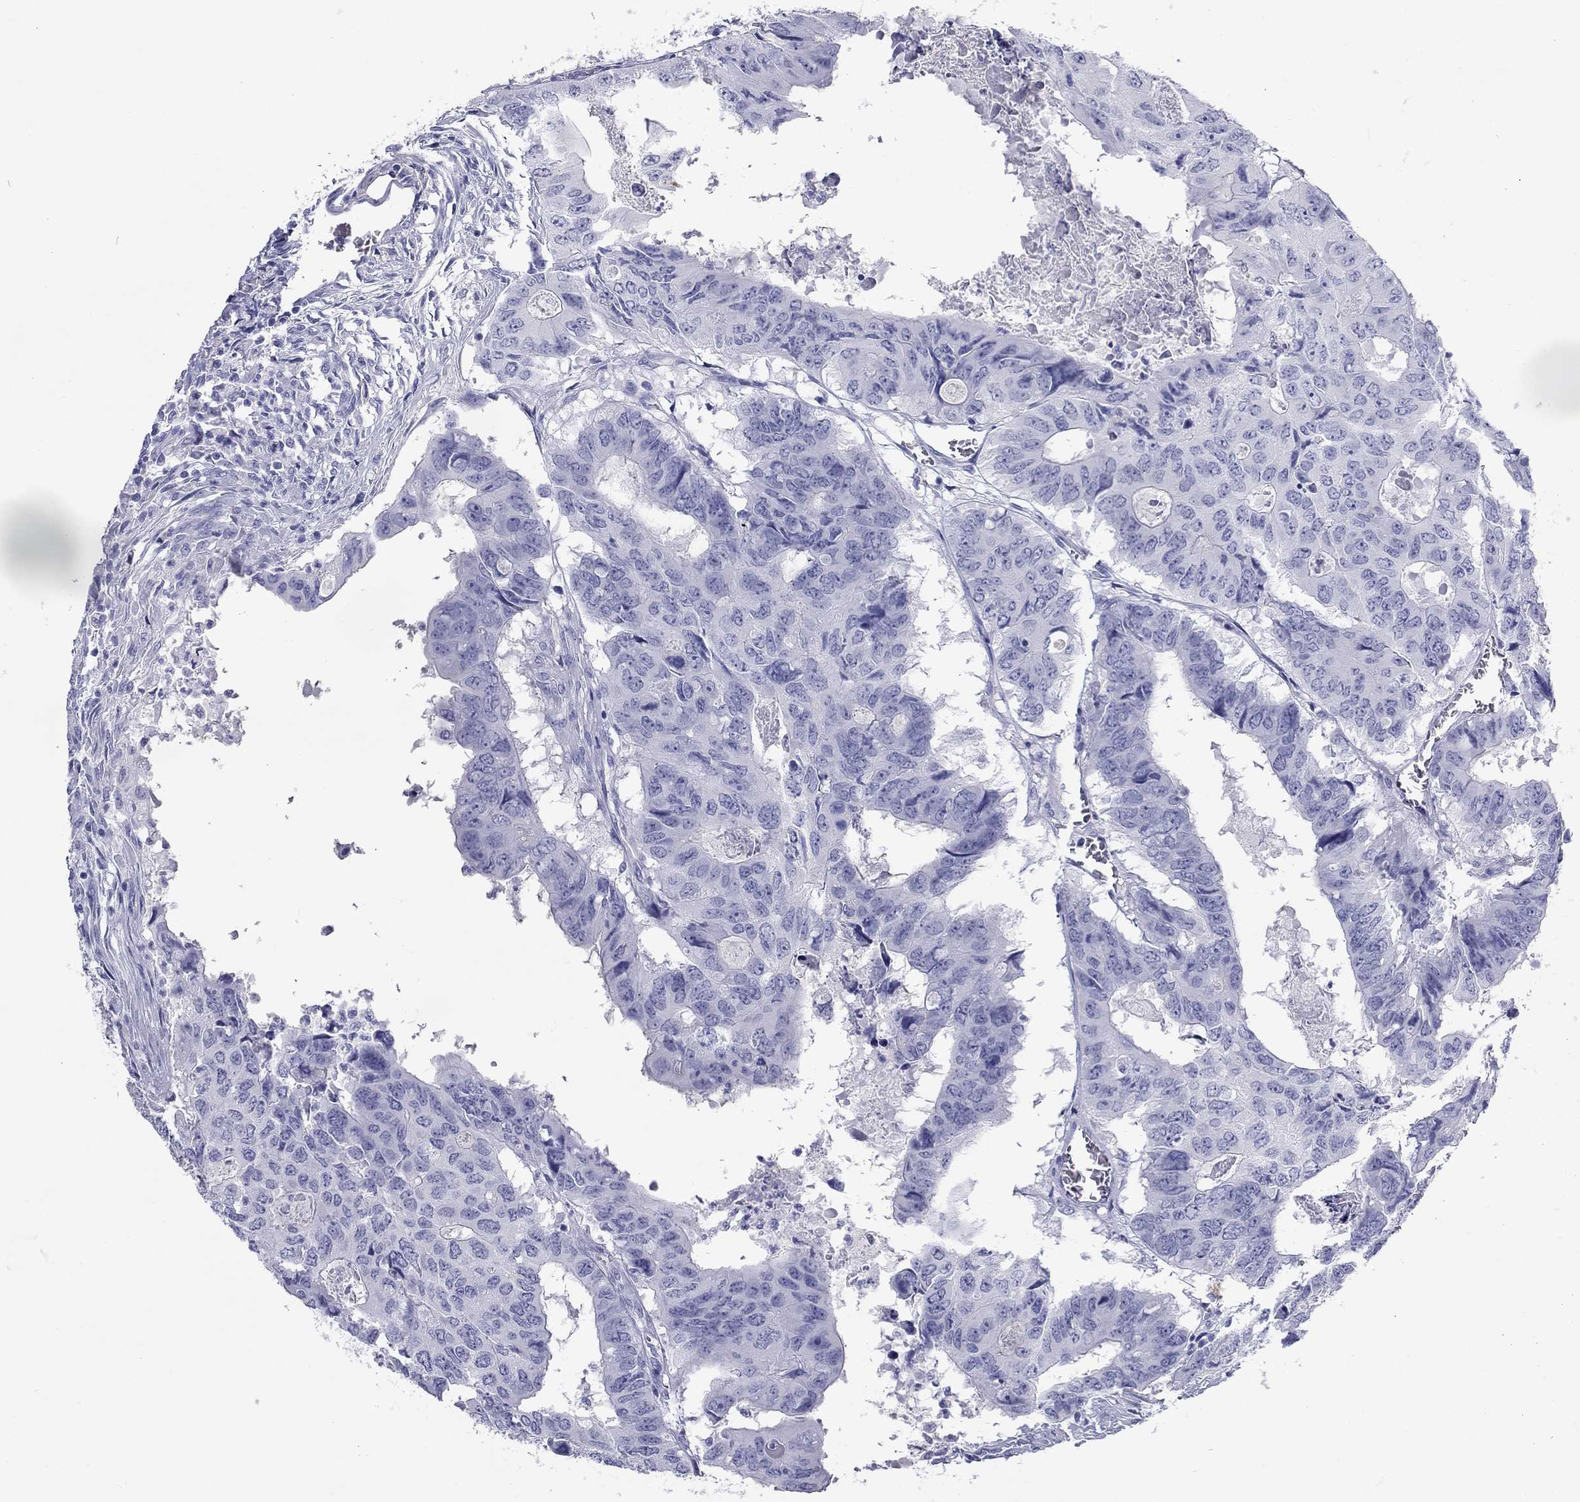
{"staining": {"intensity": "negative", "quantity": "none", "location": "none"}, "tissue": "colorectal cancer", "cell_type": "Tumor cells", "image_type": "cancer", "snomed": [{"axis": "morphology", "description": "Adenocarcinoma, NOS"}, {"axis": "topography", "description": "Colon"}], "caption": "Immunohistochemistry of human colorectal cancer (adenocarcinoma) reveals no expression in tumor cells. Nuclei are stained in blue.", "gene": "DNALI1", "patient": {"sex": "male", "age": 79}}